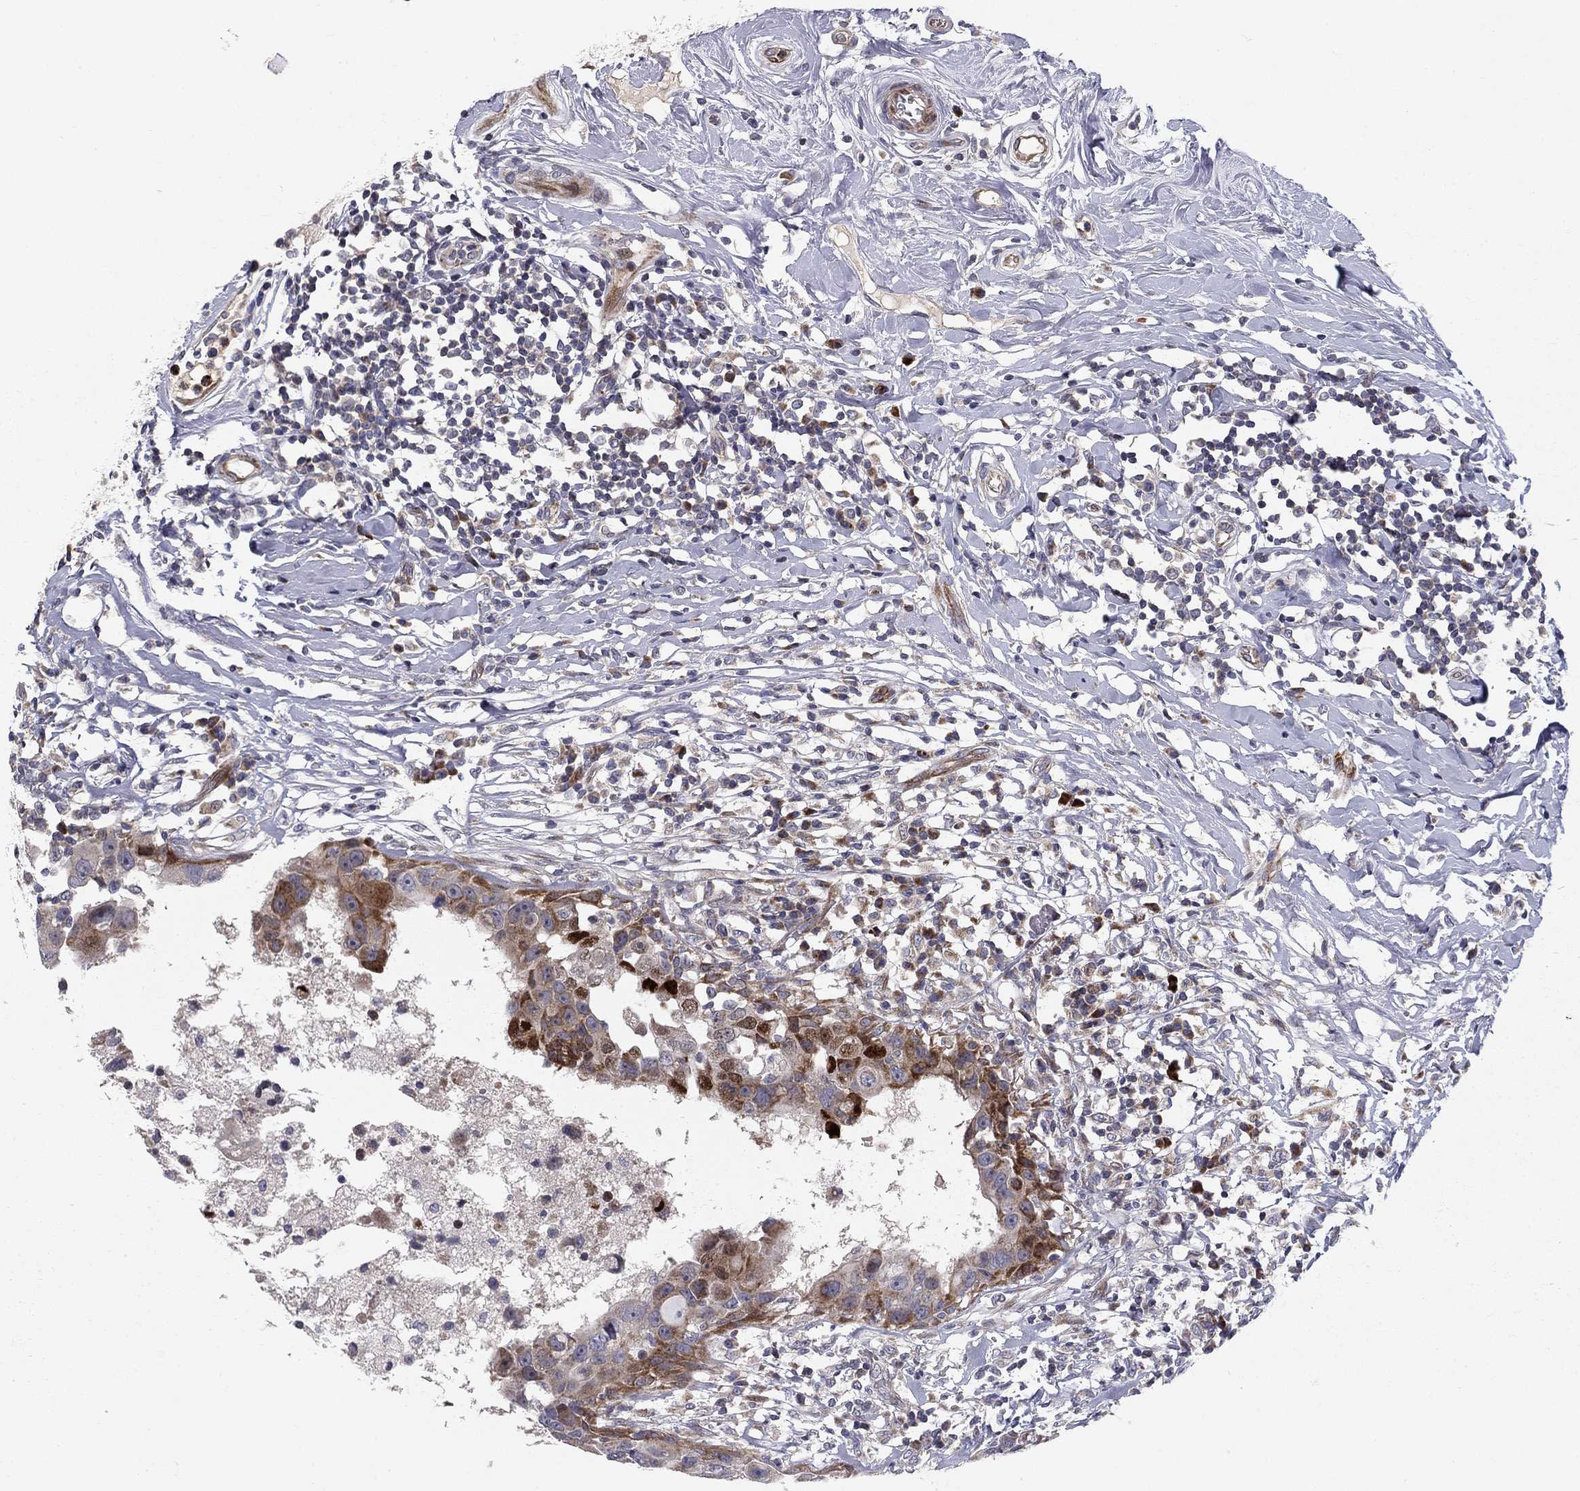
{"staining": {"intensity": "moderate", "quantity": "<25%", "location": "cytoplasmic/membranous,nuclear"}, "tissue": "breast cancer", "cell_type": "Tumor cells", "image_type": "cancer", "snomed": [{"axis": "morphology", "description": "Duct carcinoma"}, {"axis": "topography", "description": "Breast"}], "caption": "A low amount of moderate cytoplasmic/membranous and nuclear positivity is identified in approximately <25% of tumor cells in invasive ductal carcinoma (breast) tissue. The staining was performed using DAB (3,3'-diaminobenzidine) to visualize the protein expression in brown, while the nuclei were stained in blue with hematoxylin (Magnification: 20x).", "gene": "MIOS", "patient": {"sex": "female", "age": 27}}